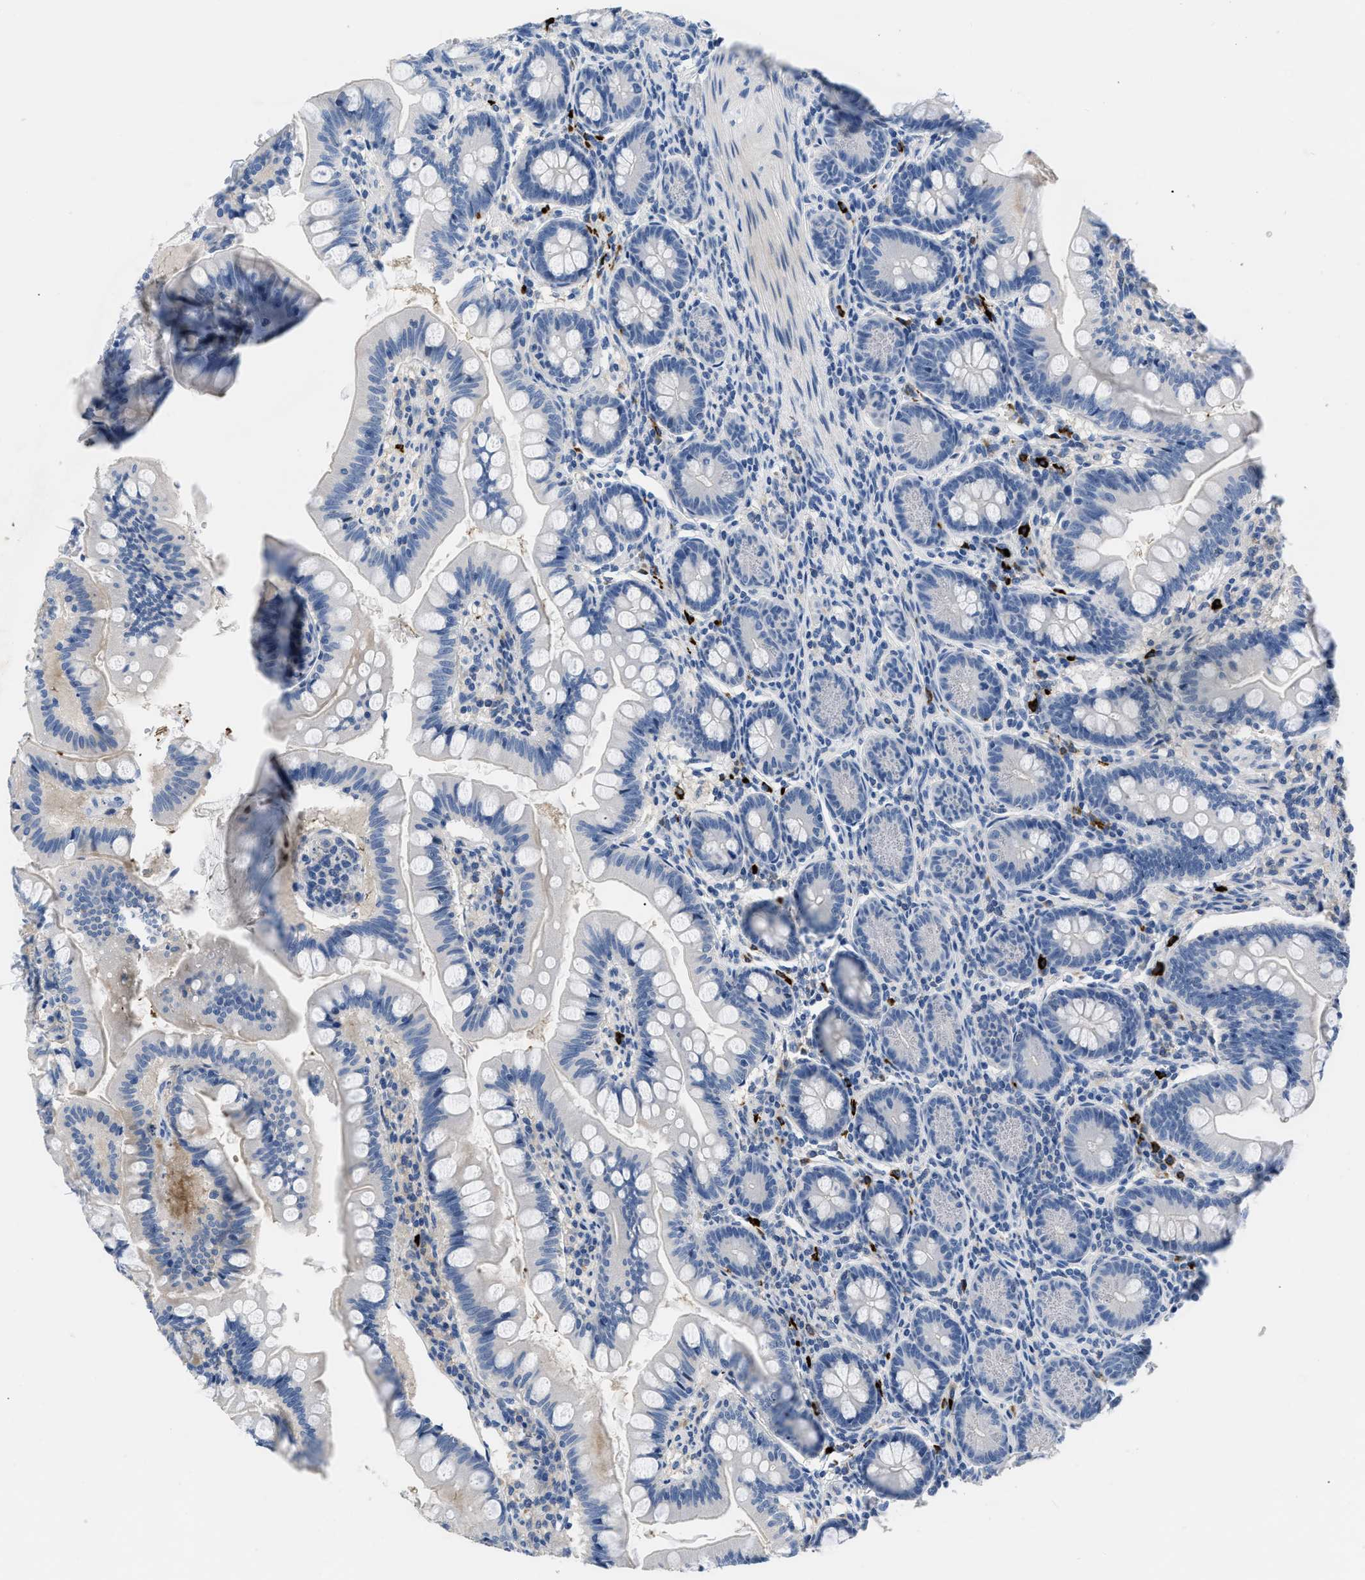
{"staining": {"intensity": "negative", "quantity": "none", "location": "none"}, "tissue": "small intestine", "cell_type": "Glandular cells", "image_type": "normal", "snomed": [{"axis": "morphology", "description": "Normal tissue, NOS"}, {"axis": "topography", "description": "Small intestine"}], "caption": "Glandular cells show no significant protein expression in normal small intestine. (Stains: DAB (3,3'-diaminobenzidine) IHC with hematoxylin counter stain, Microscopy: brightfield microscopy at high magnification).", "gene": "FGF18", "patient": {"sex": "male", "age": 7}}